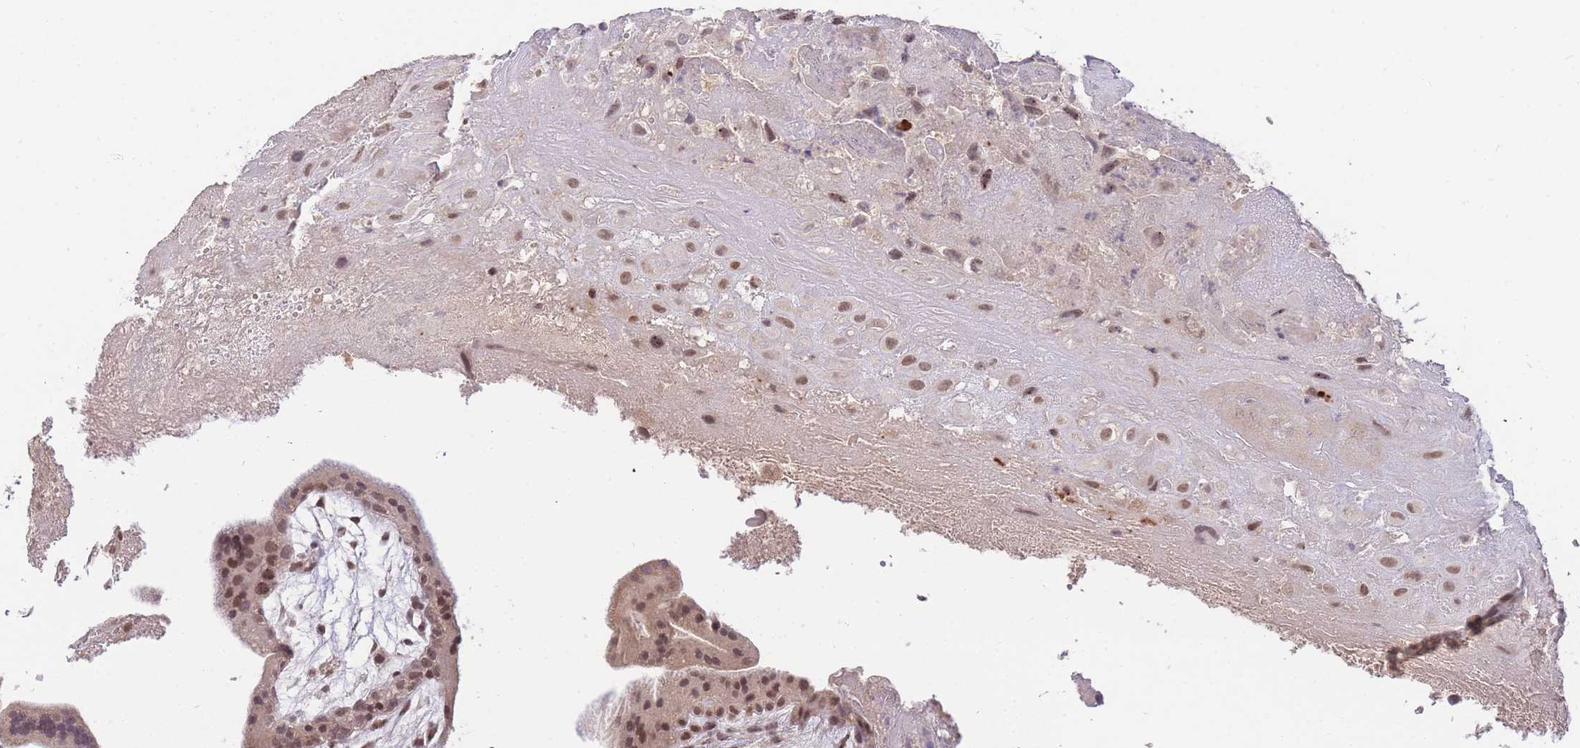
{"staining": {"intensity": "moderate", "quantity": ">75%", "location": "nuclear"}, "tissue": "placenta", "cell_type": "Decidual cells", "image_type": "normal", "snomed": [{"axis": "morphology", "description": "Normal tissue, NOS"}, {"axis": "topography", "description": "Placenta"}], "caption": "A micrograph showing moderate nuclear expression in about >75% of decidual cells in normal placenta, as visualized by brown immunohistochemical staining.", "gene": "PUS10", "patient": {"sex": "female", "age": 35}}